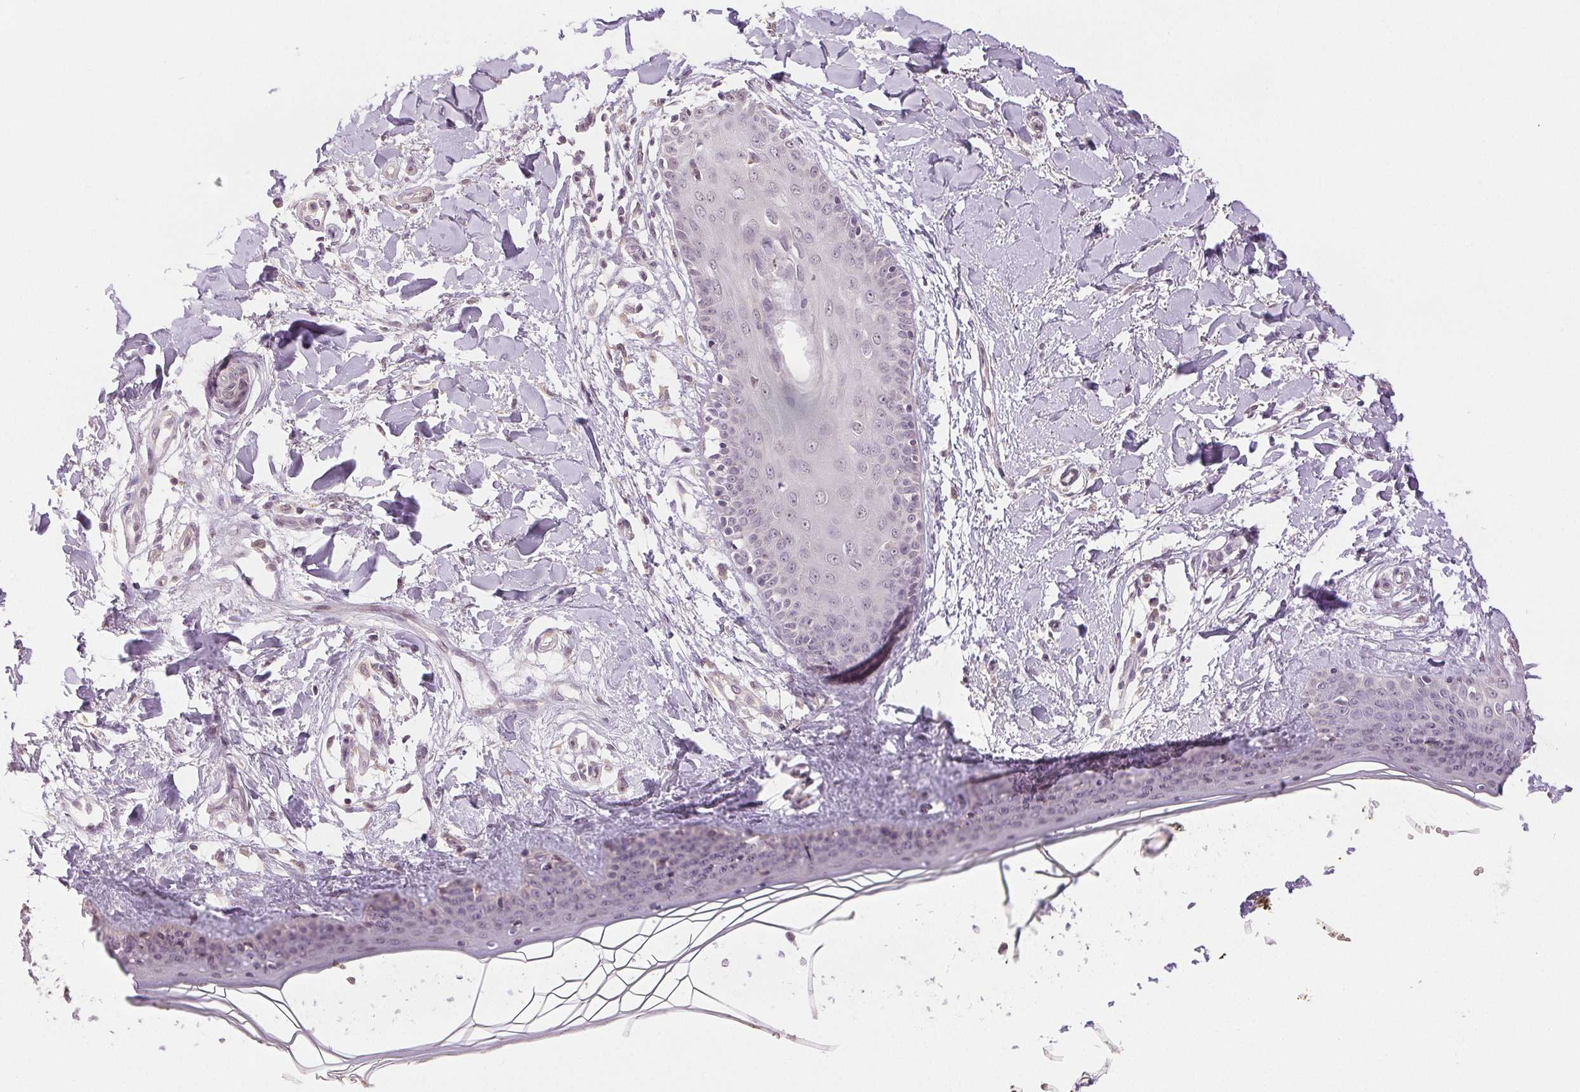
{"staining": {"intensity": "negative", "quantity": "none", "location": "none"}, "tissue": "skin", "cell_type": "Fibroblasts", "image_type": "normal", "snomed": [{"axis": "morphology", "description": "Normal tissue, NOS"}, {"axis": "topography", "description": "Skin"}], "caption": "This photomicrograph is of unremarkable skin stained with immunohistochemistry to label a protein in brown with the nuclei are counter-stained blue. There is no expression in fibroblasts.", "gene": "PLCB1", "patient": {"sex": "female", "age": 34}}